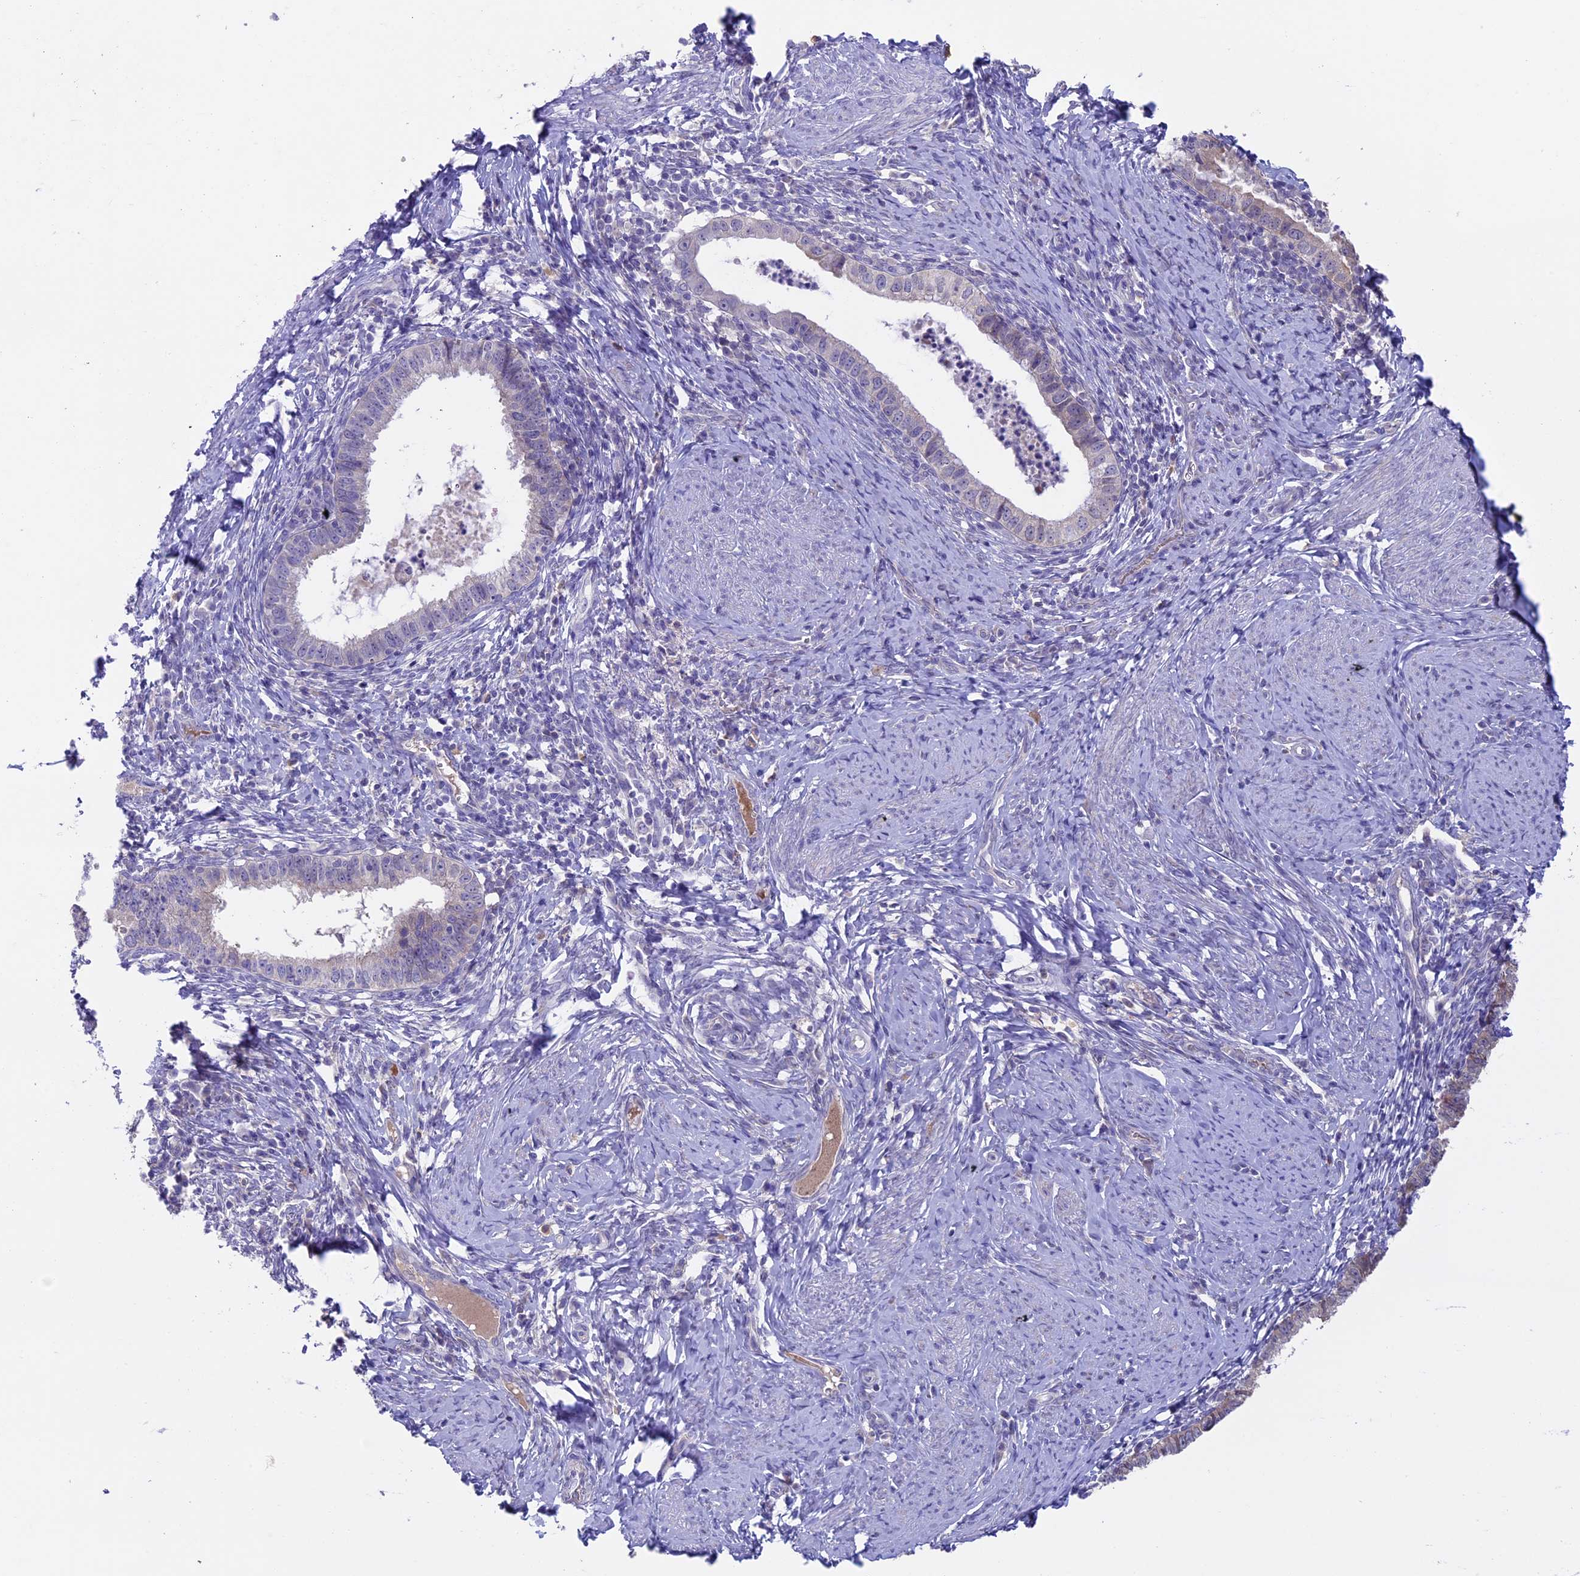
{"staining": {"intensity": "negative", "quantity": "none", "location": "none"}, "tissue": "cervical cancer", "cell_type": "Tumor cells", "image_type": "cancer", "snomed": [{"axis": "morphology", "description": "Adenocarcinoma, NOS"}, {"axis": "topography", "description": "Cervix"}], "caption": "A photomicrograph of cervical adenocarcinoma stained for a protein demonstrates no brown staining in tumor cells.", "gene": "RCCD1", "patient": {"sex": "female", "age": 36}}